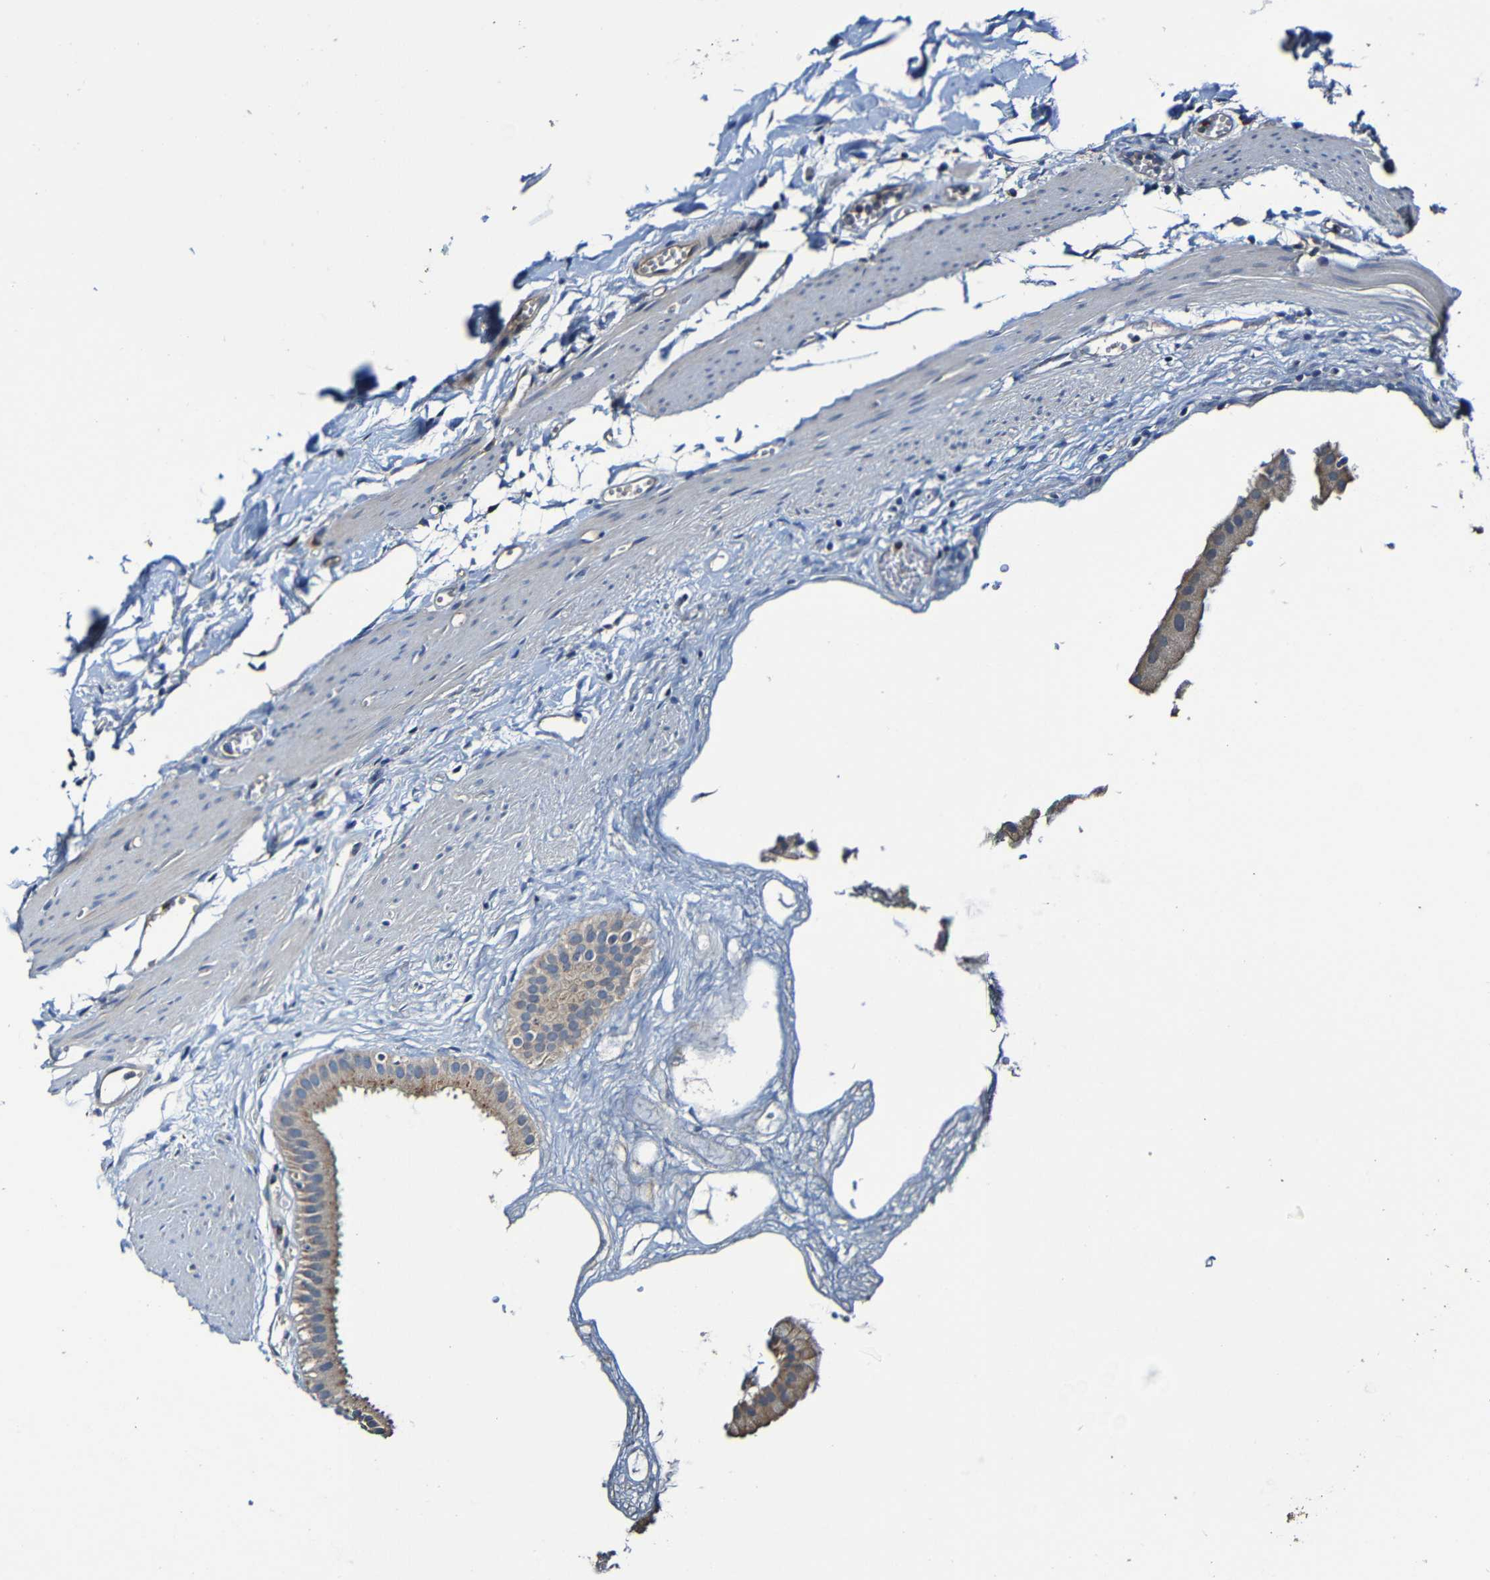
{"staining": {"intensity": "moderate", "quantity": ">75%", "location": "cytoplasmic/membranous"}, "tissue": "gallbladder", "cell_type": "Glandular cells", "image_type": "normal", "snomed": [{"axis": "morphology", "description": "Normal tissue, NOS"}, {"axis": "topography", "description": "Gallbladder"}], "caption": "Approximately >75% of glandular cells in benign human gallbladder demonstrate moderate cytoplasmic/membranous protein positivity as visualized by brown immunohistochemical staining.", "gene": "ADAM15", "patient": {"sex": "female", "age": 64}}